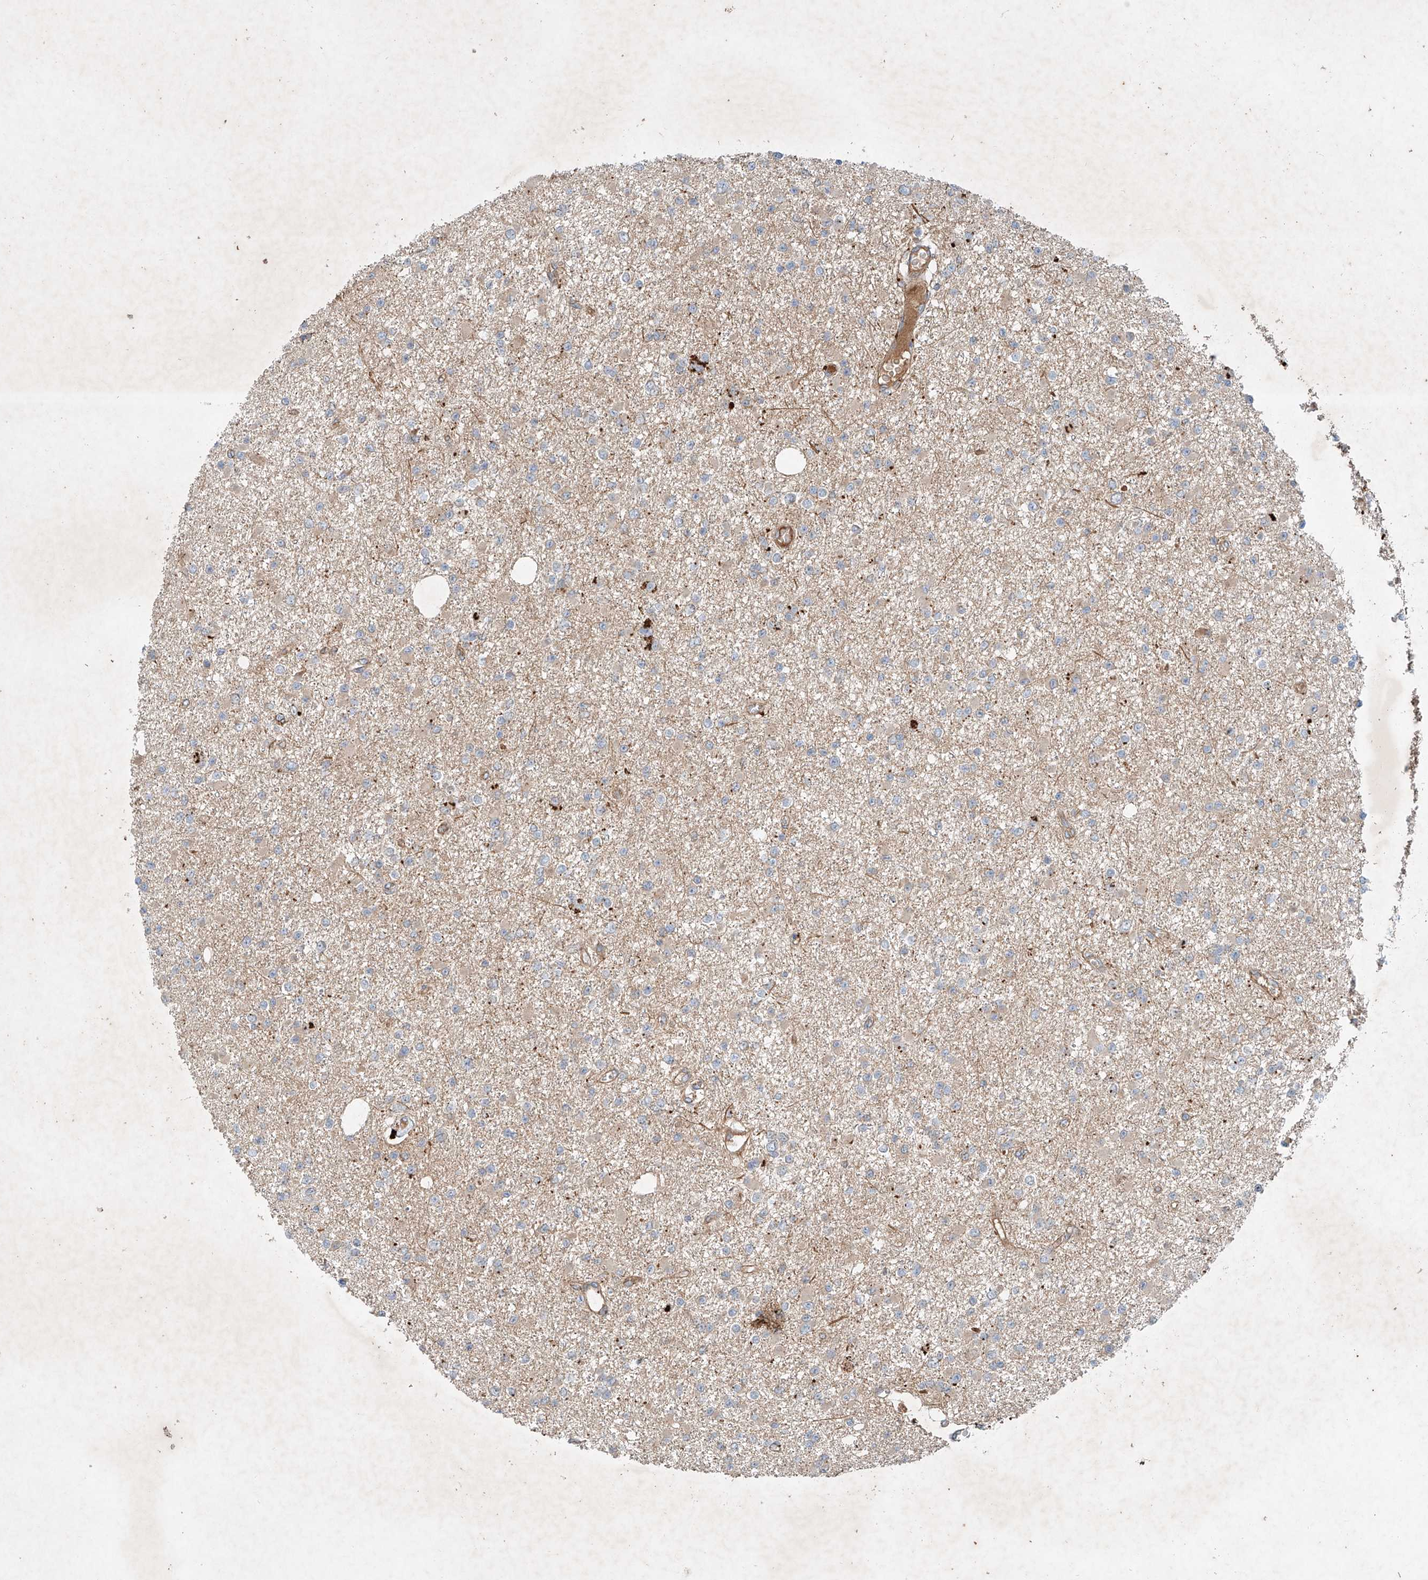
{"staining": {"intensity": "weak", "quantity": "<25%", "location": "cytoplasmic/membranous"}, "tissue": "glioma", "cell_type": "Tumor cells", "image_type": "cancer", "snomed": [{"axis": "morphology", "description": "Glioma, malignant, Low grade"}, {"axis": "topography", "description": "Brain"}], "caption": "This is an immunohistochemistry (IHC) histopathology image of human glioma. There is no expression in tumor cells.", "gene": "IER5", "patient": {"sex": "female", "age": 22}}